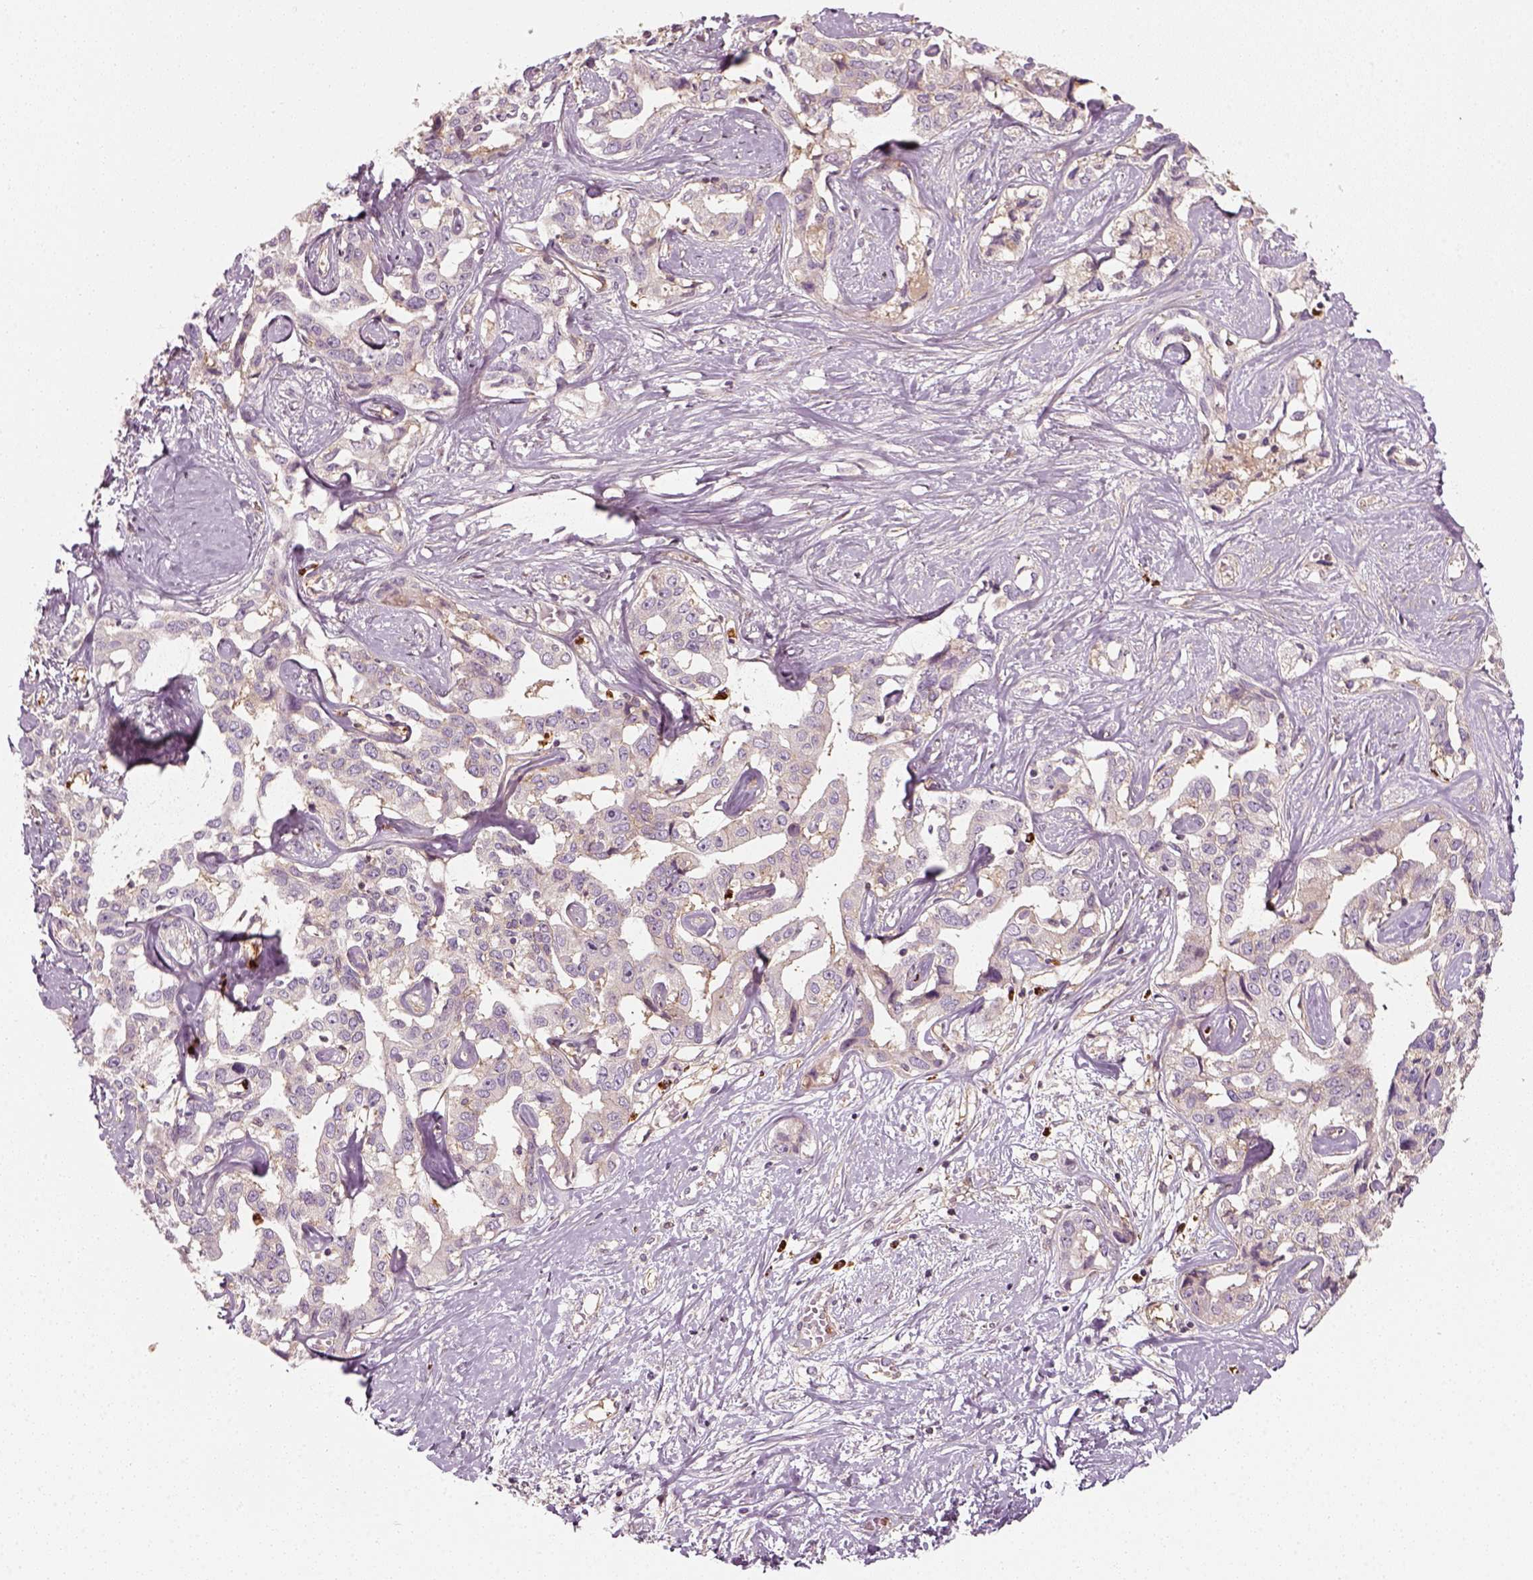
{"staining": {"intensity": "negative", "quantity": "none", "location": "none"}, "tissue": "liver cancer", "cell_type": "Tumor cells", "image_type": "cancer", "snomed": [{"axis": "morphology", "description": "Cholangiocarcinoma"}, {"axis": "topography", "description": "Liver"}], "caption": "High power microscopy micrograph of an IHC histopathology image of liver cancer (cholangiocarcinoma), revealing no significant positivity in tumor cells.", "gene": "NPTN", "patient": {"sex": "male", "age": 59}}